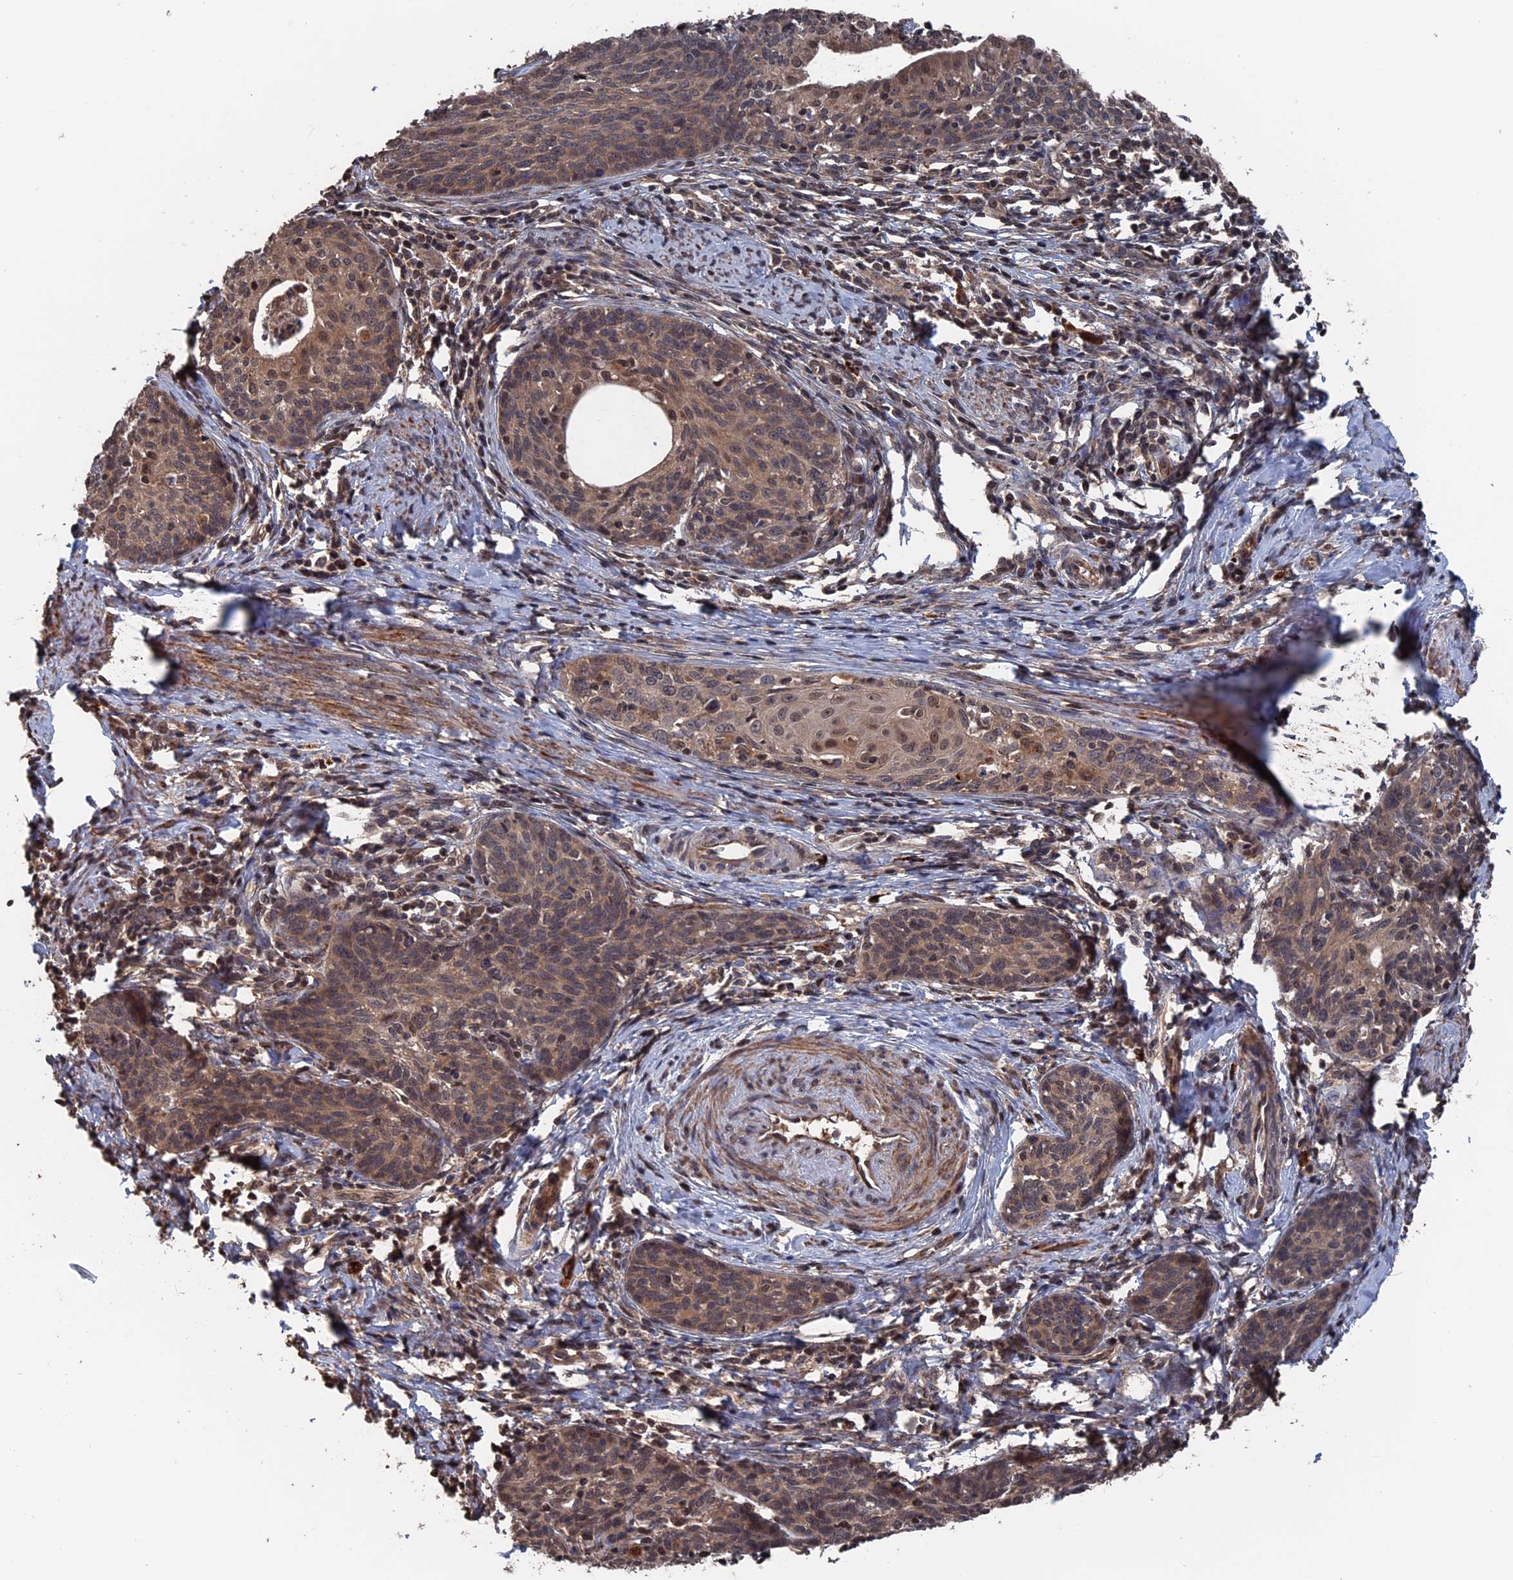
{"staining": {"intensity": "moderate", "quantity": ">75%", "location": "cytoplasmic/membranous,nuclear"}, "tissue": "cervical cancer", "cell_type": "Tumor cells", "image_type": "cancer", "snomed": [{"axis": "morphology", "description": "Squamous cell carcinoma, NOS"}, {"axis": "topography", "description": "Cervix"}], "caption": "Tumor cells show medium levels of moderate cytoplasmic/membranous and nuclear expression in about >75% of cells in cervical cancer.", "gene": "PDE12", "patient": {"sex": "female", "age": 52}}